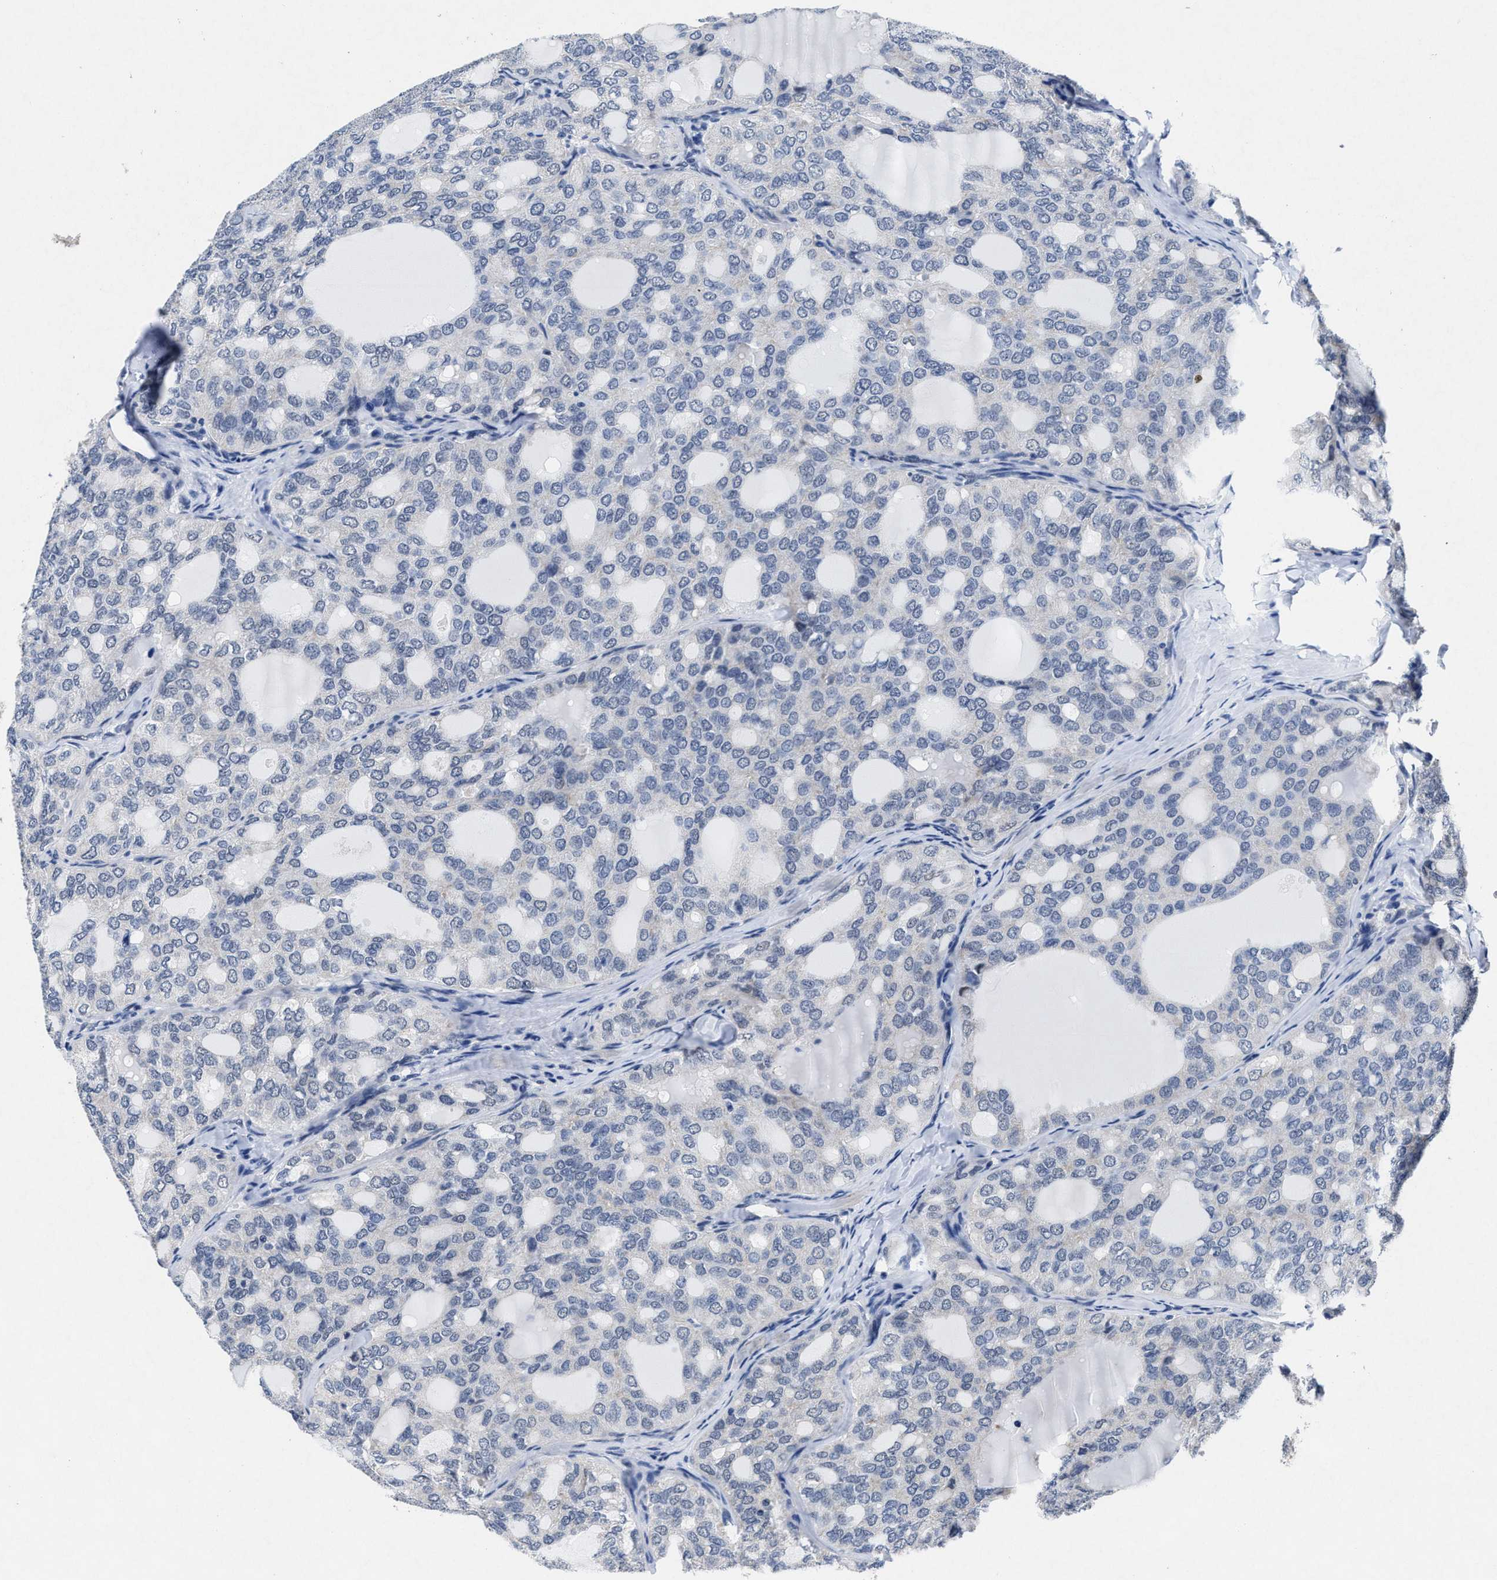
{"staining": {"intensity": "negative", "quantity": "none", "location": "none"}, "tissue": "thyroid cancer", "cell_type": "Tumor cells", "image_type": "cancer", "snomed": [{"axis": "morphology", "description": "Follicular adenoma carcinoma, NOS"}, {"axis": "topography", "description": "Thyroid gland"}], "caption": "Histopathology image shows no protein expression in tumor cells of thyroid follicular adenoma carcinoma tissue.", "gene": "ID3", "patient": {"sex": "male", "age": 75}}